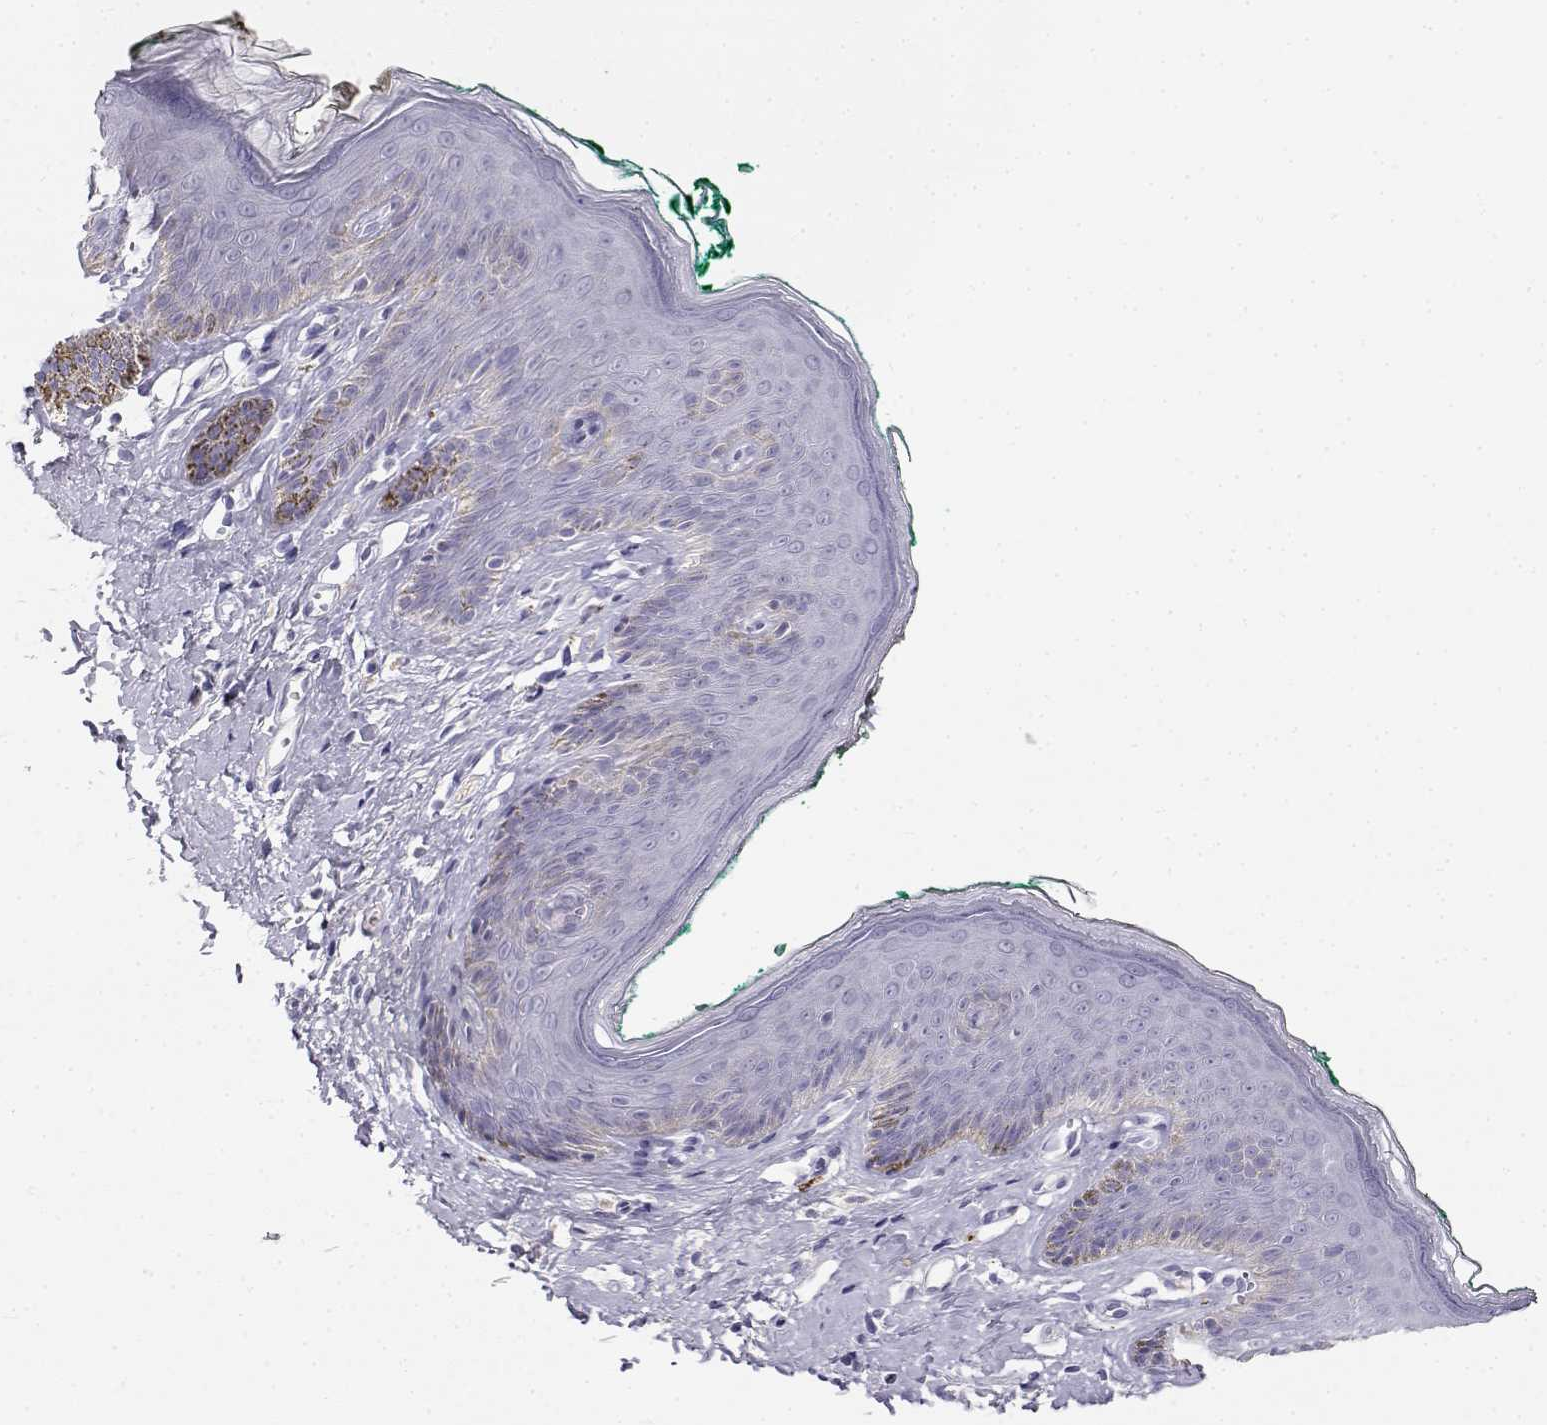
{"staining": {"intensity": "weak", "quantity": "<25%", "location": "cytoplasmic/membranous"}, "tissue": "skin", "cell_type": "Epidermal cells", "image_type": "normal", "snomed": [{"axis": "morphology", "description": "Normal tissue, NOS"}, {"axis": "topography", "description": "Vulva"}], "caption": "Human skin stained for a protein using immunohistochemistry displays no positivity in epidermal cells.", "gene": "GPR174", "patient": {"sex": "female", "age": 66}}